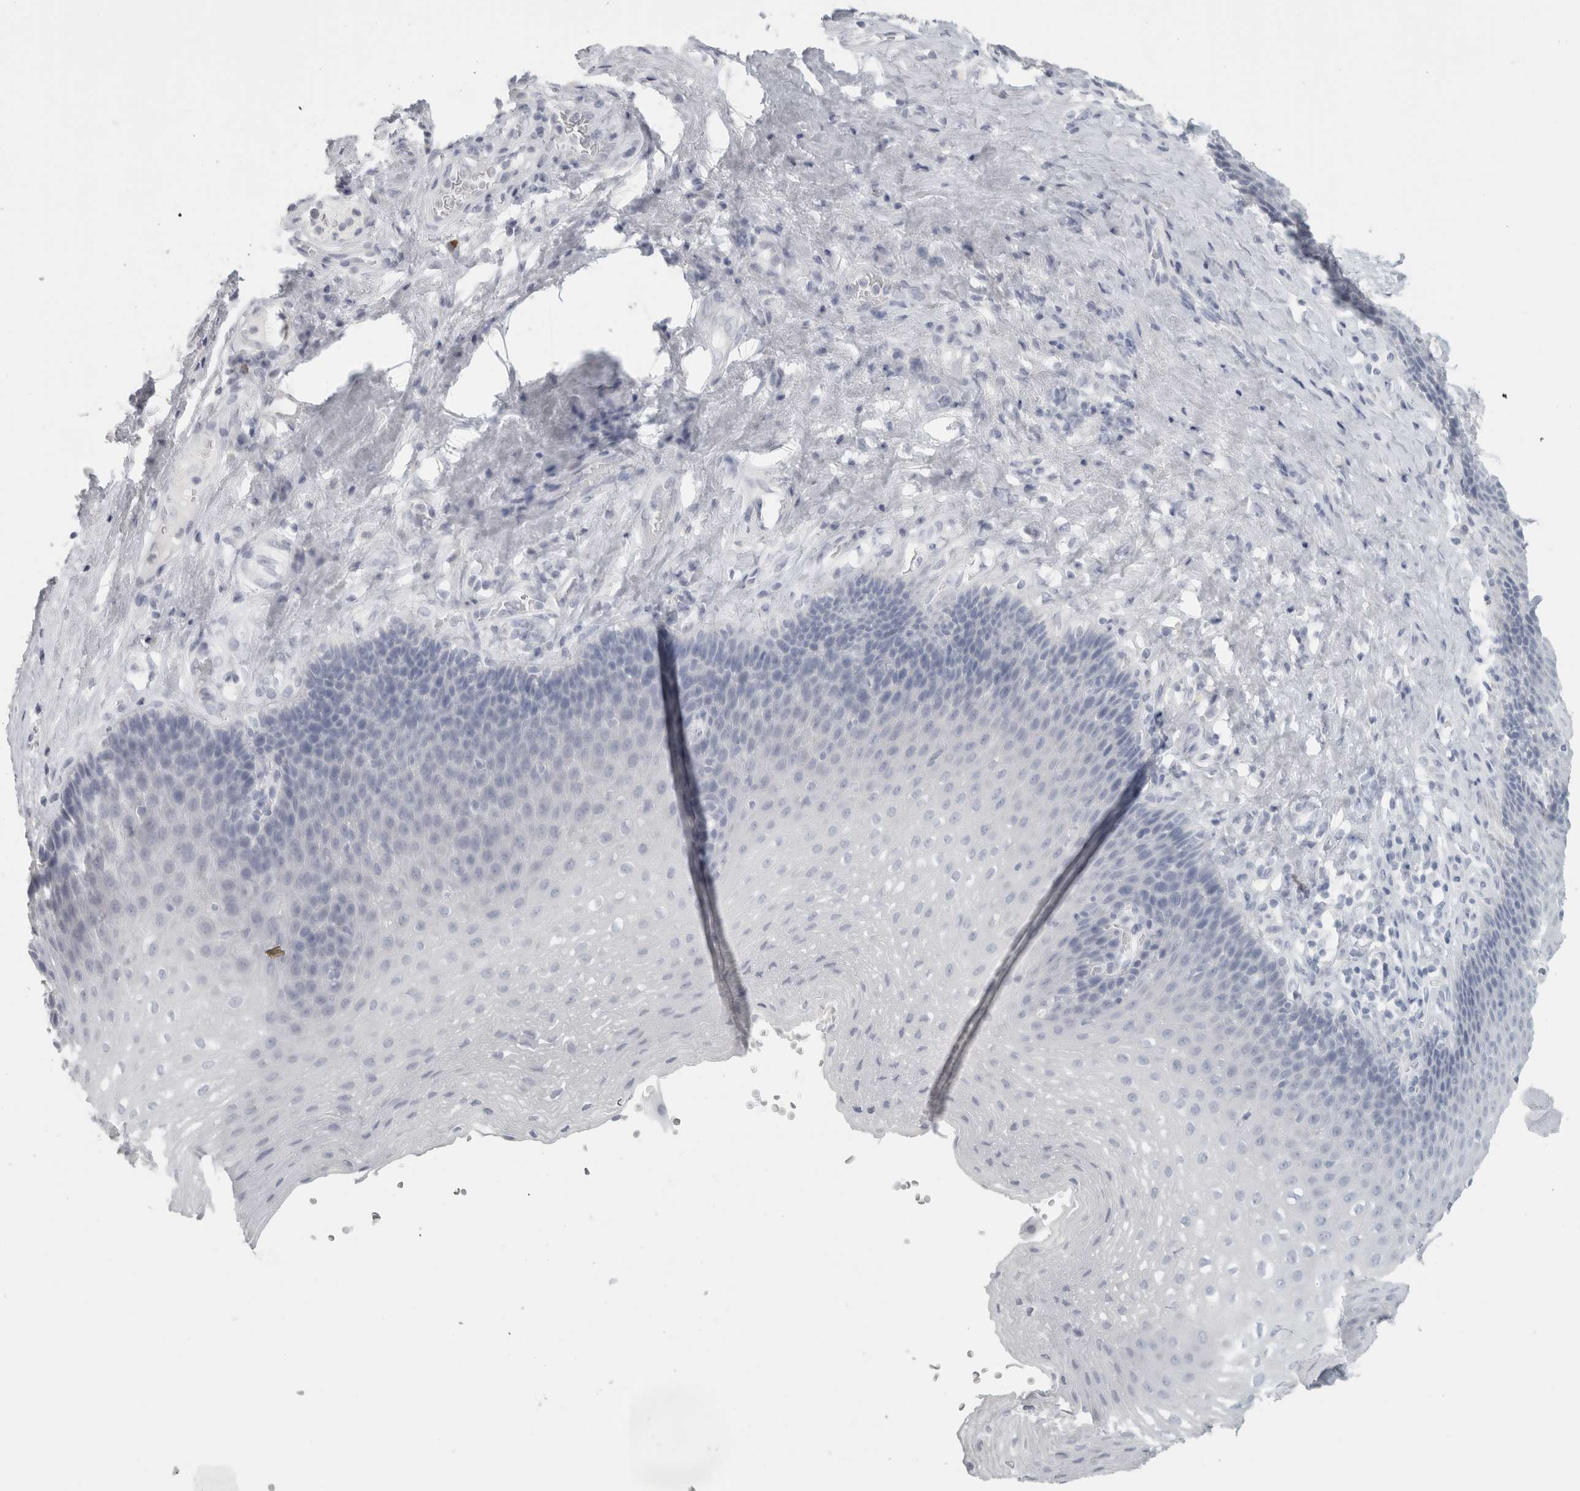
{"staining": {"intensity": "negative", "quantity": "none", "location": "none"}, "tissue": "esophagus", "cell_type": "Squamous epithelial cells", "image_type": "normal", "snomed": [{"axis": "morphology", "description": "Normal tissue, NOS"}, {"axis": "topography", "description": "Esophagus"}], "caption": "Immunohistochemistry (IHC) image of unremarkable esophagus: esophagus stained with DAB exhibits no significant protein staining in squamous epithelial cells.", "gene": "SLC28A3", "patient": {"sex": "female", "age": 66}}